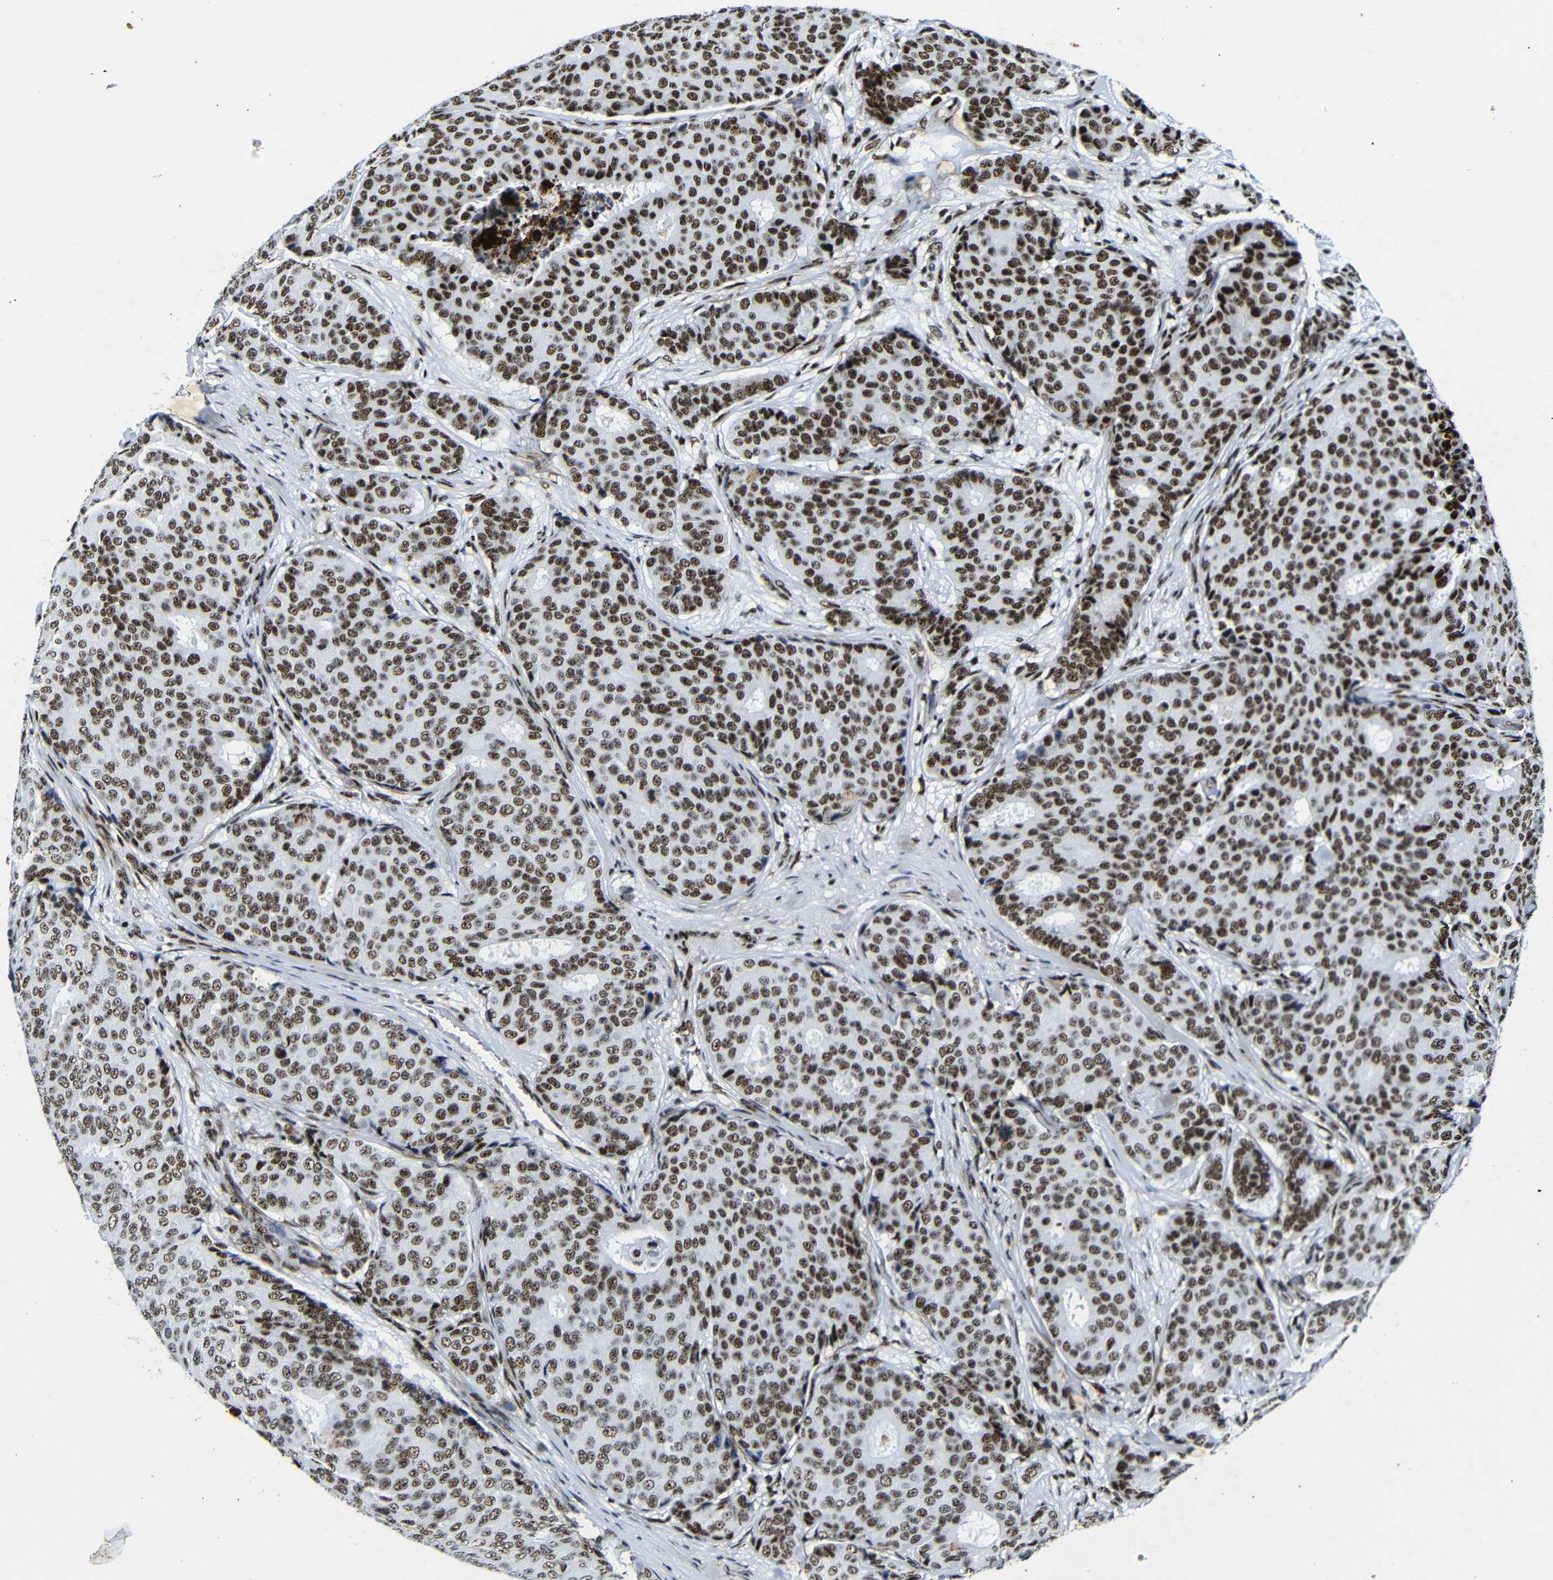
{"staining": {"intensity": "strong", "quantity": ">75%", "location": "nuclear"}, "tissue": "breast cancer", "cell_type": "Tumor cells", "image_type": "cancer", "snomed": [{"axis": "morphology", "description": "Duct carcinoma"}, {"axis": "topography", "description": "Breast"}], "caption": "The immunohistochemical stain labels strong nuclear positivity in tumor cells of breast cancer (infiltrating ductal carcinoma) tissue.", "gene": "SRSF1", "patient": {"sex": "female", "age": 75}}